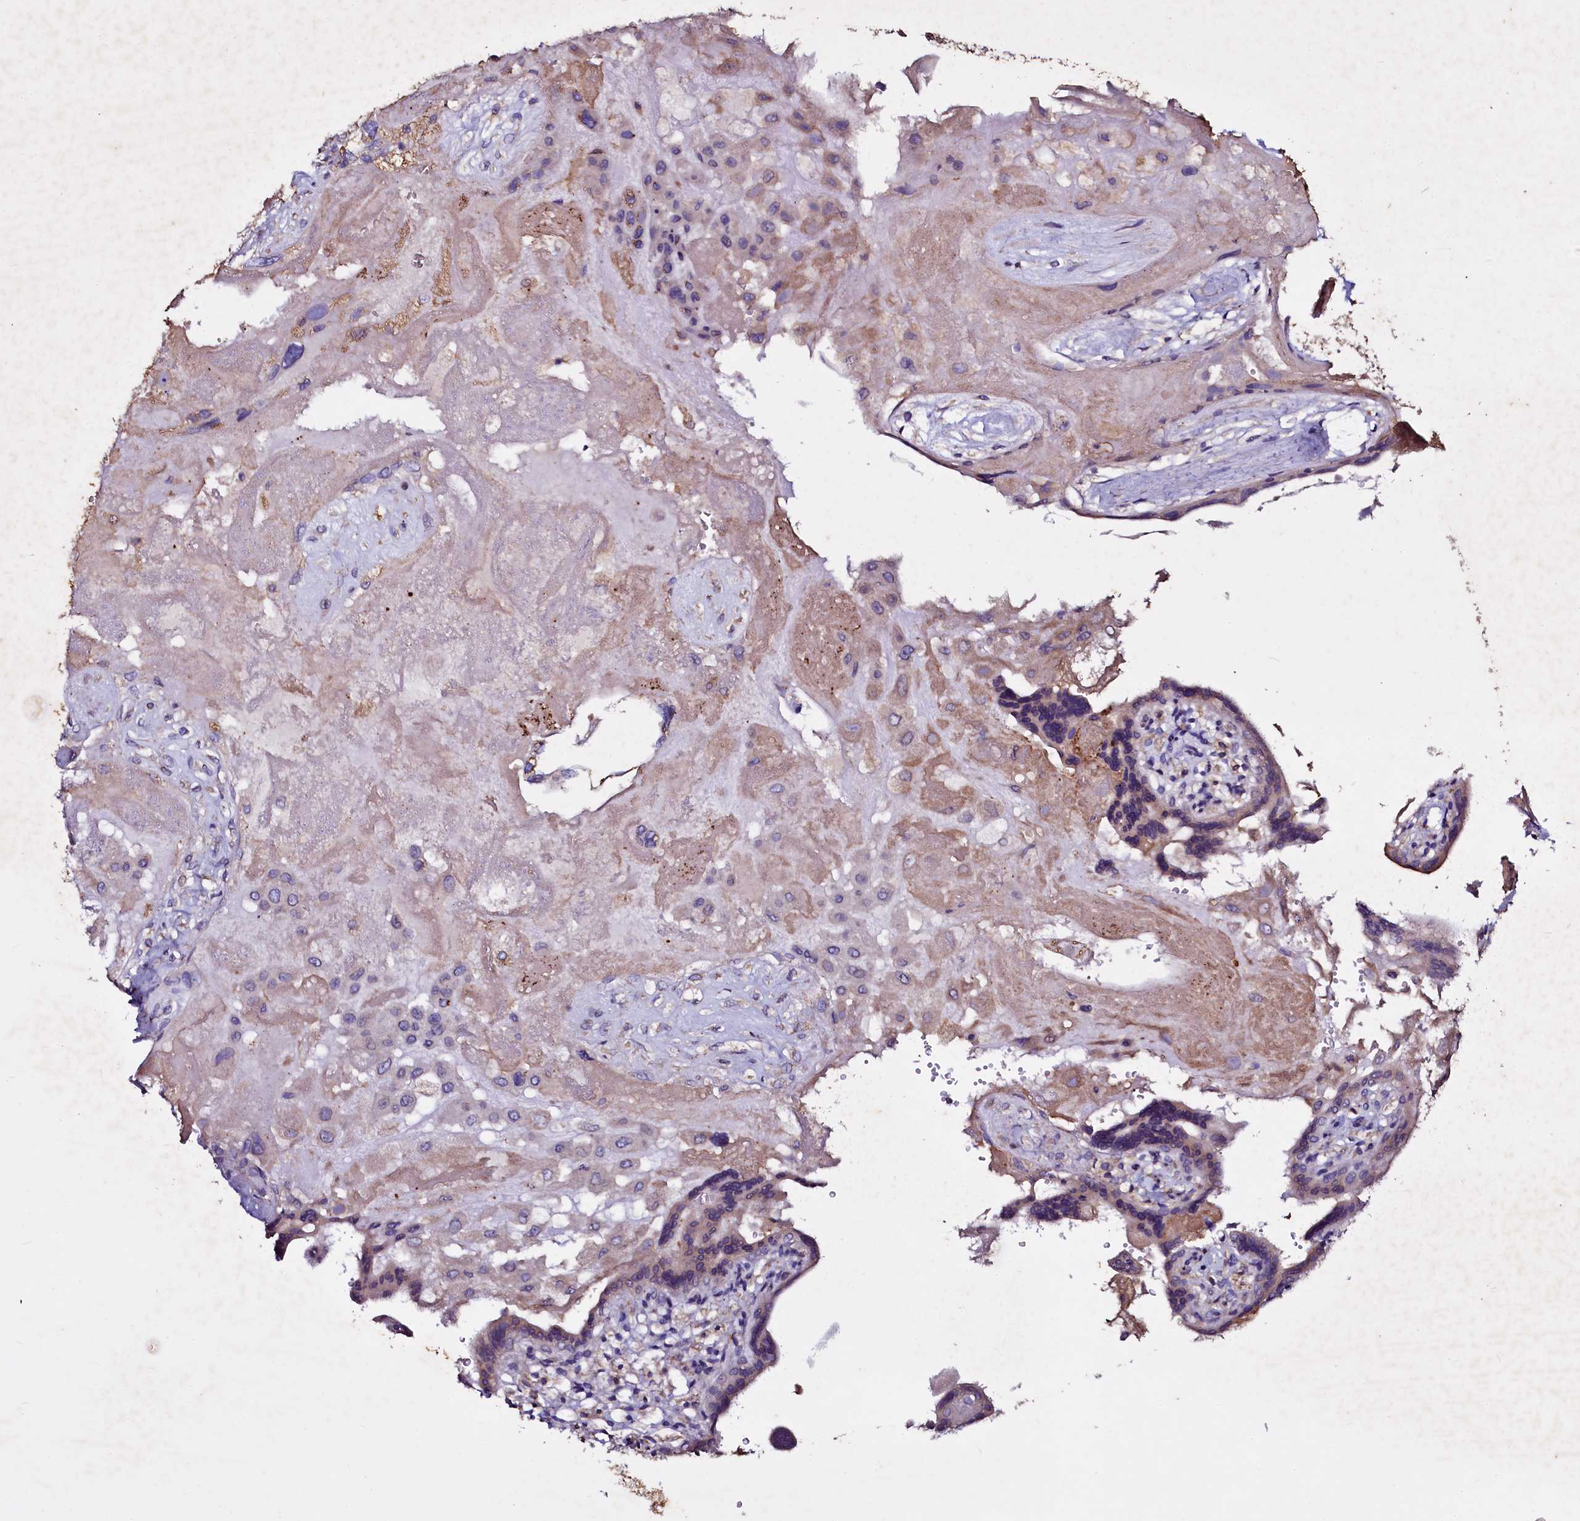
{"staining": {"intensity": "weak", "quantity": "<25%", "location": "cytoplasmic/membranous"}, "tissue": "placenta", "cell_type": "Decidual cells", "image_type": "normal", "snomed": [{"axis": "morphology", "description": "Normal tissue, NOS"}, {"axis": "topography", "description": "Placenta"}], "caption": "High power microscopy image of an immunohistochemistry (IHC) image of unremarkable placenta, revealing no significant expression in decidual cells.", "gene": "SELENOT", "patient": {"sex": "female", "age": 37}}